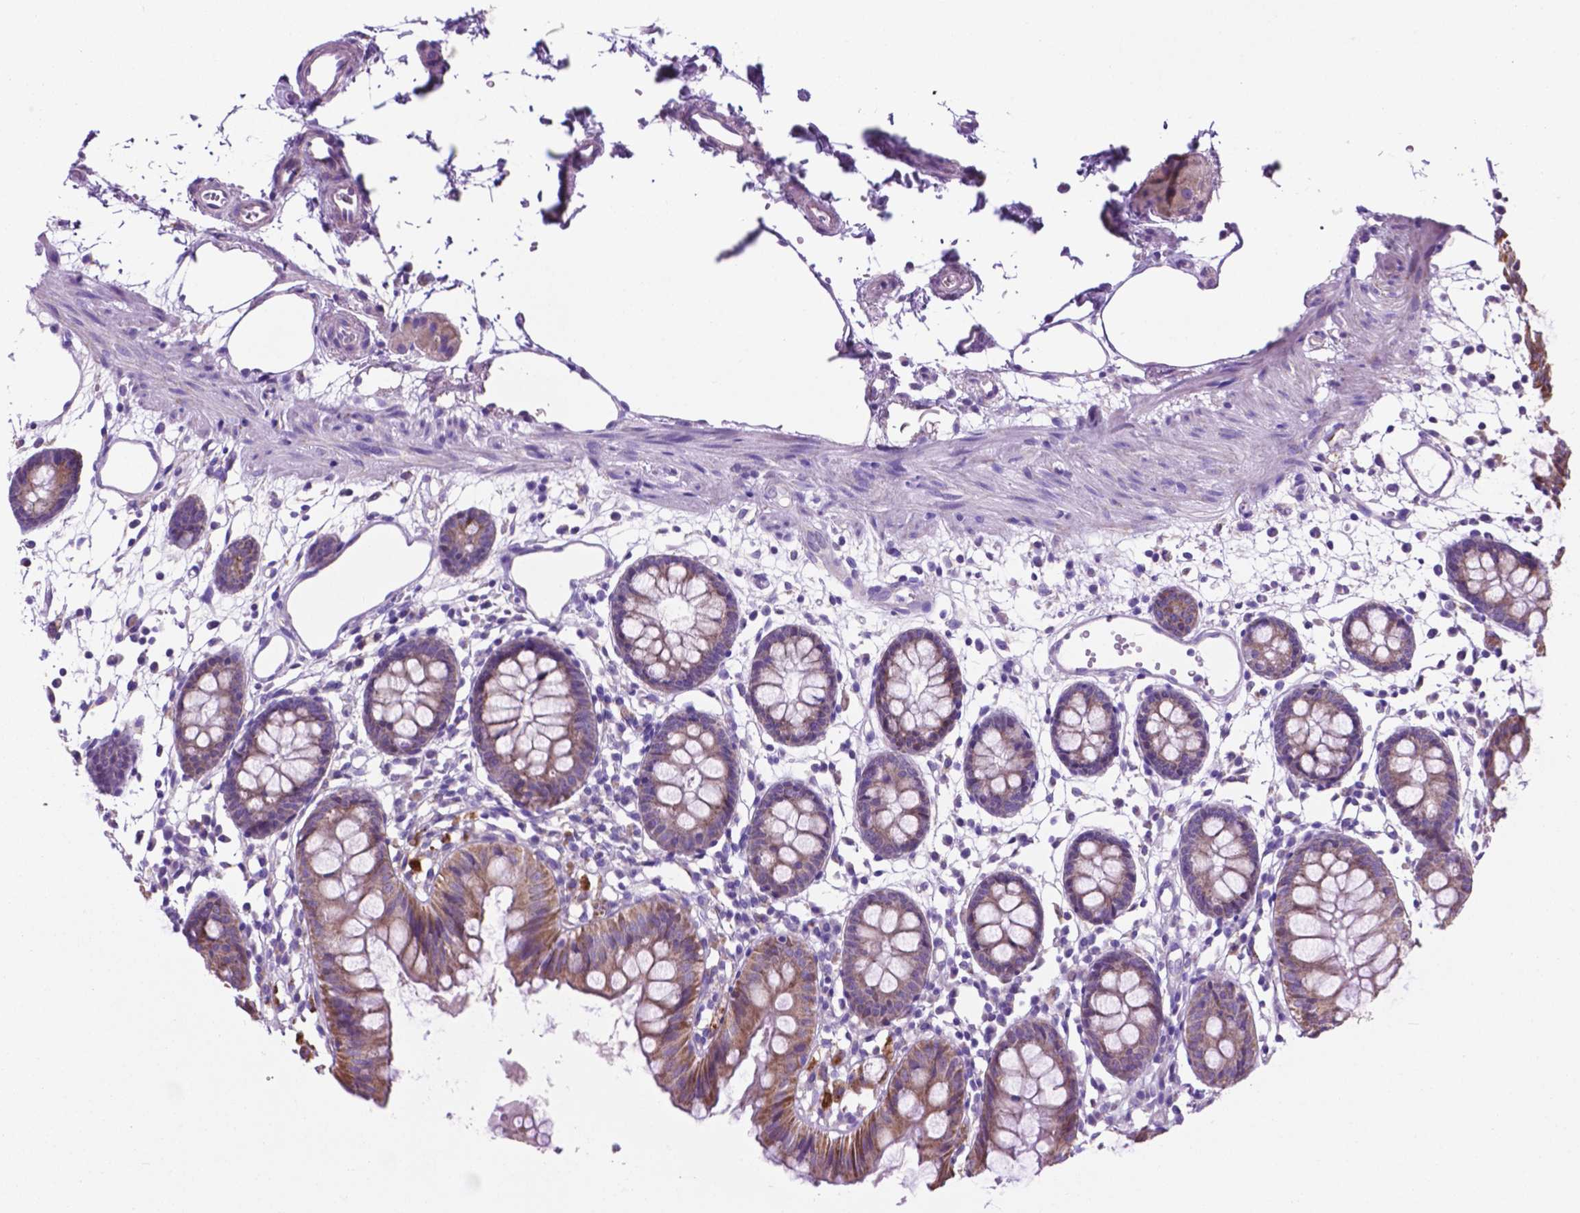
{"staining": {"intensity": "negative", "quantity": "none", "location": "none"}, "tissue": "colon", "cell_type": "Endothelial cells", "image_type": "normal", "snomed": [{"axis": "morphology", "description": "Normal tissue, NOS"}, {"axis": "topography", "description": "Colon"}], "caption": "Colon was stained to show a protein in brown. There is no significant staining in endothelial cells. (DAB immunohistochemistry (IHC) visualized using brightfield microscopy, high magnification).", "gene": "TMEM121B", "patient": {"sex": "female", "age": 84}}